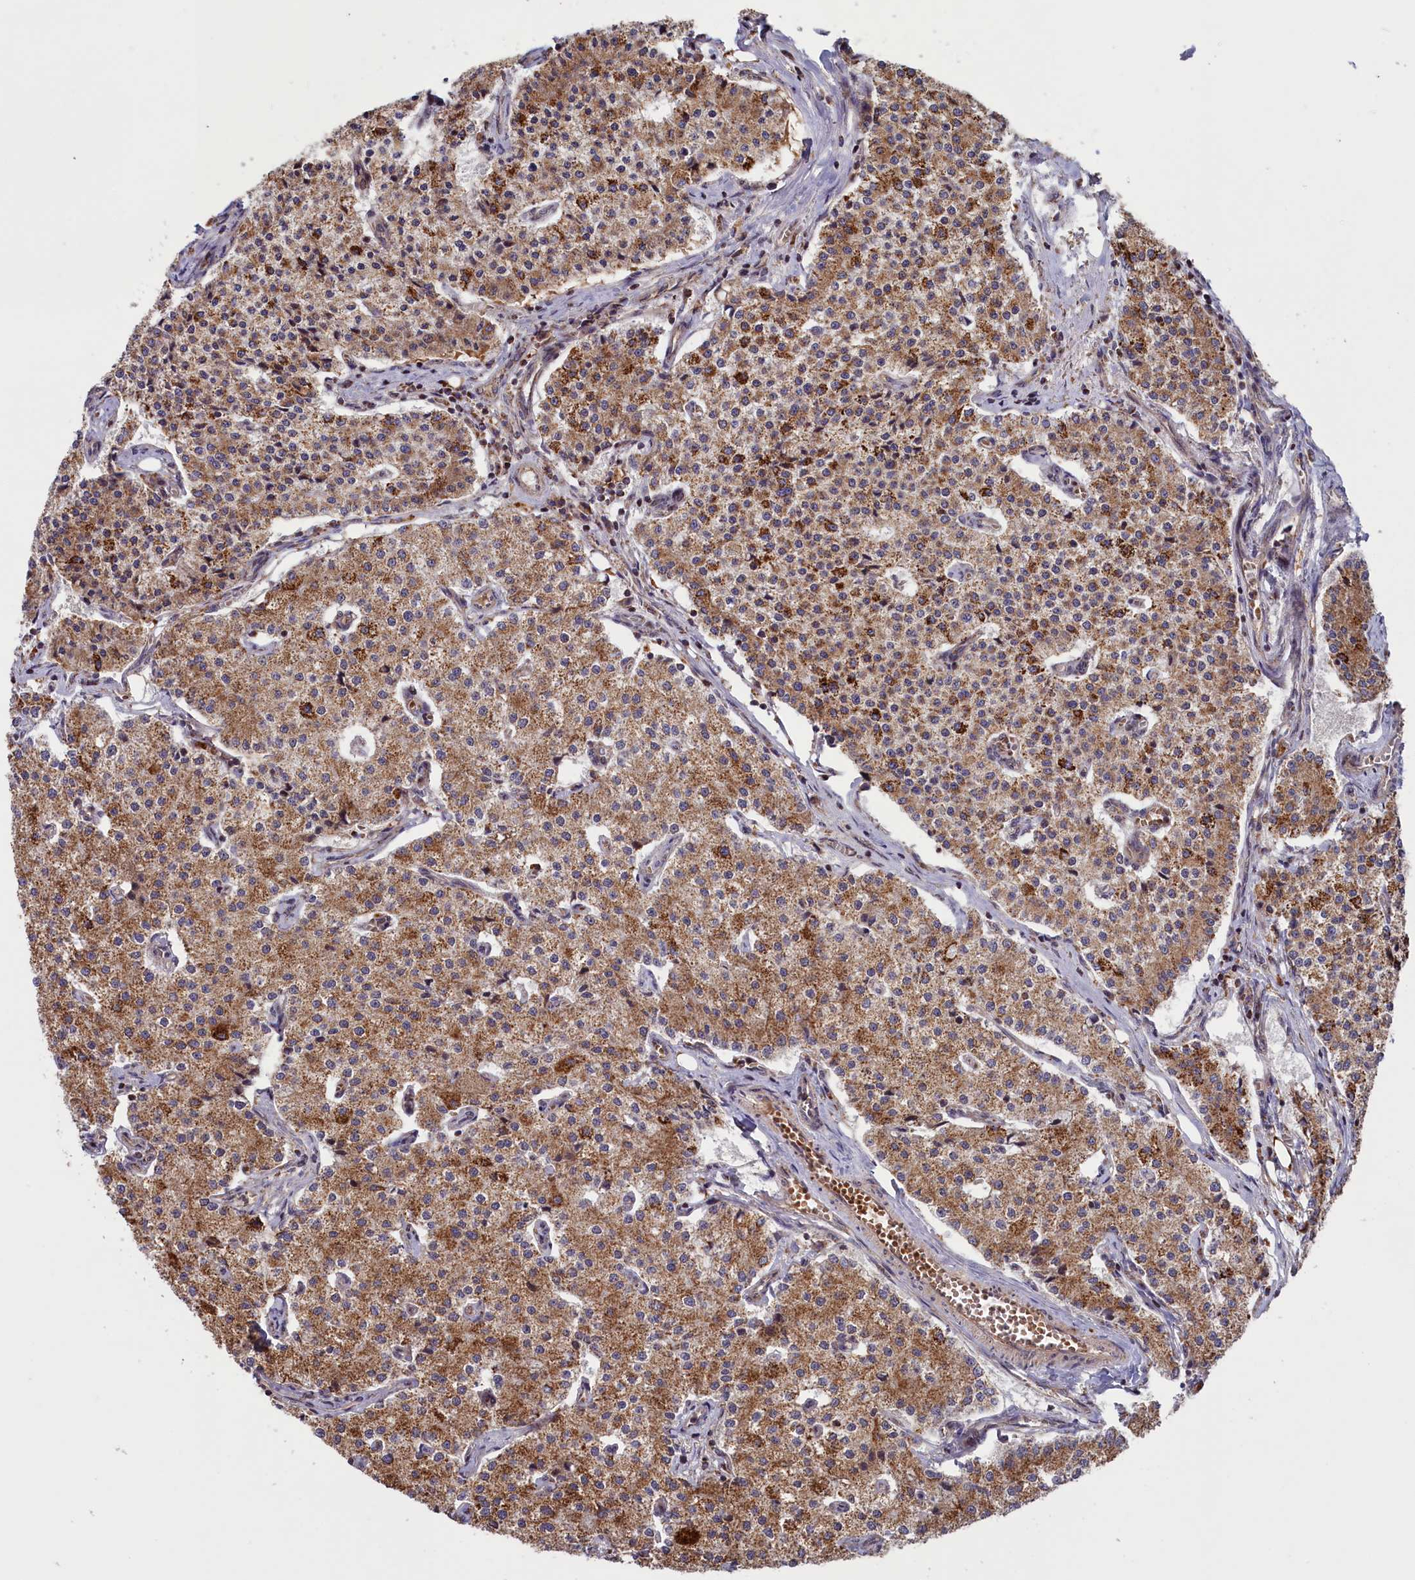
{"staining": {"intensity": "strong", "quantity": ">75%", "location": "cytoplasmic/membranous"}, "tissue": "carcinoid", "cell_type": "Tumor cells", "image_type": "cancer", "snomed": [{"axis": "morphology", "description": "Carcinoid, malignant, NOS"}, {"axis": "topography", "description": "Colon"}], "caption": "Tumor cells demonstrate strong cytoplasmic/membranous staining in approximately >75% of cells in carcinoid (malignant).", "gene": "DUS3L", "patient": {"sex": "female", "age": 52}}